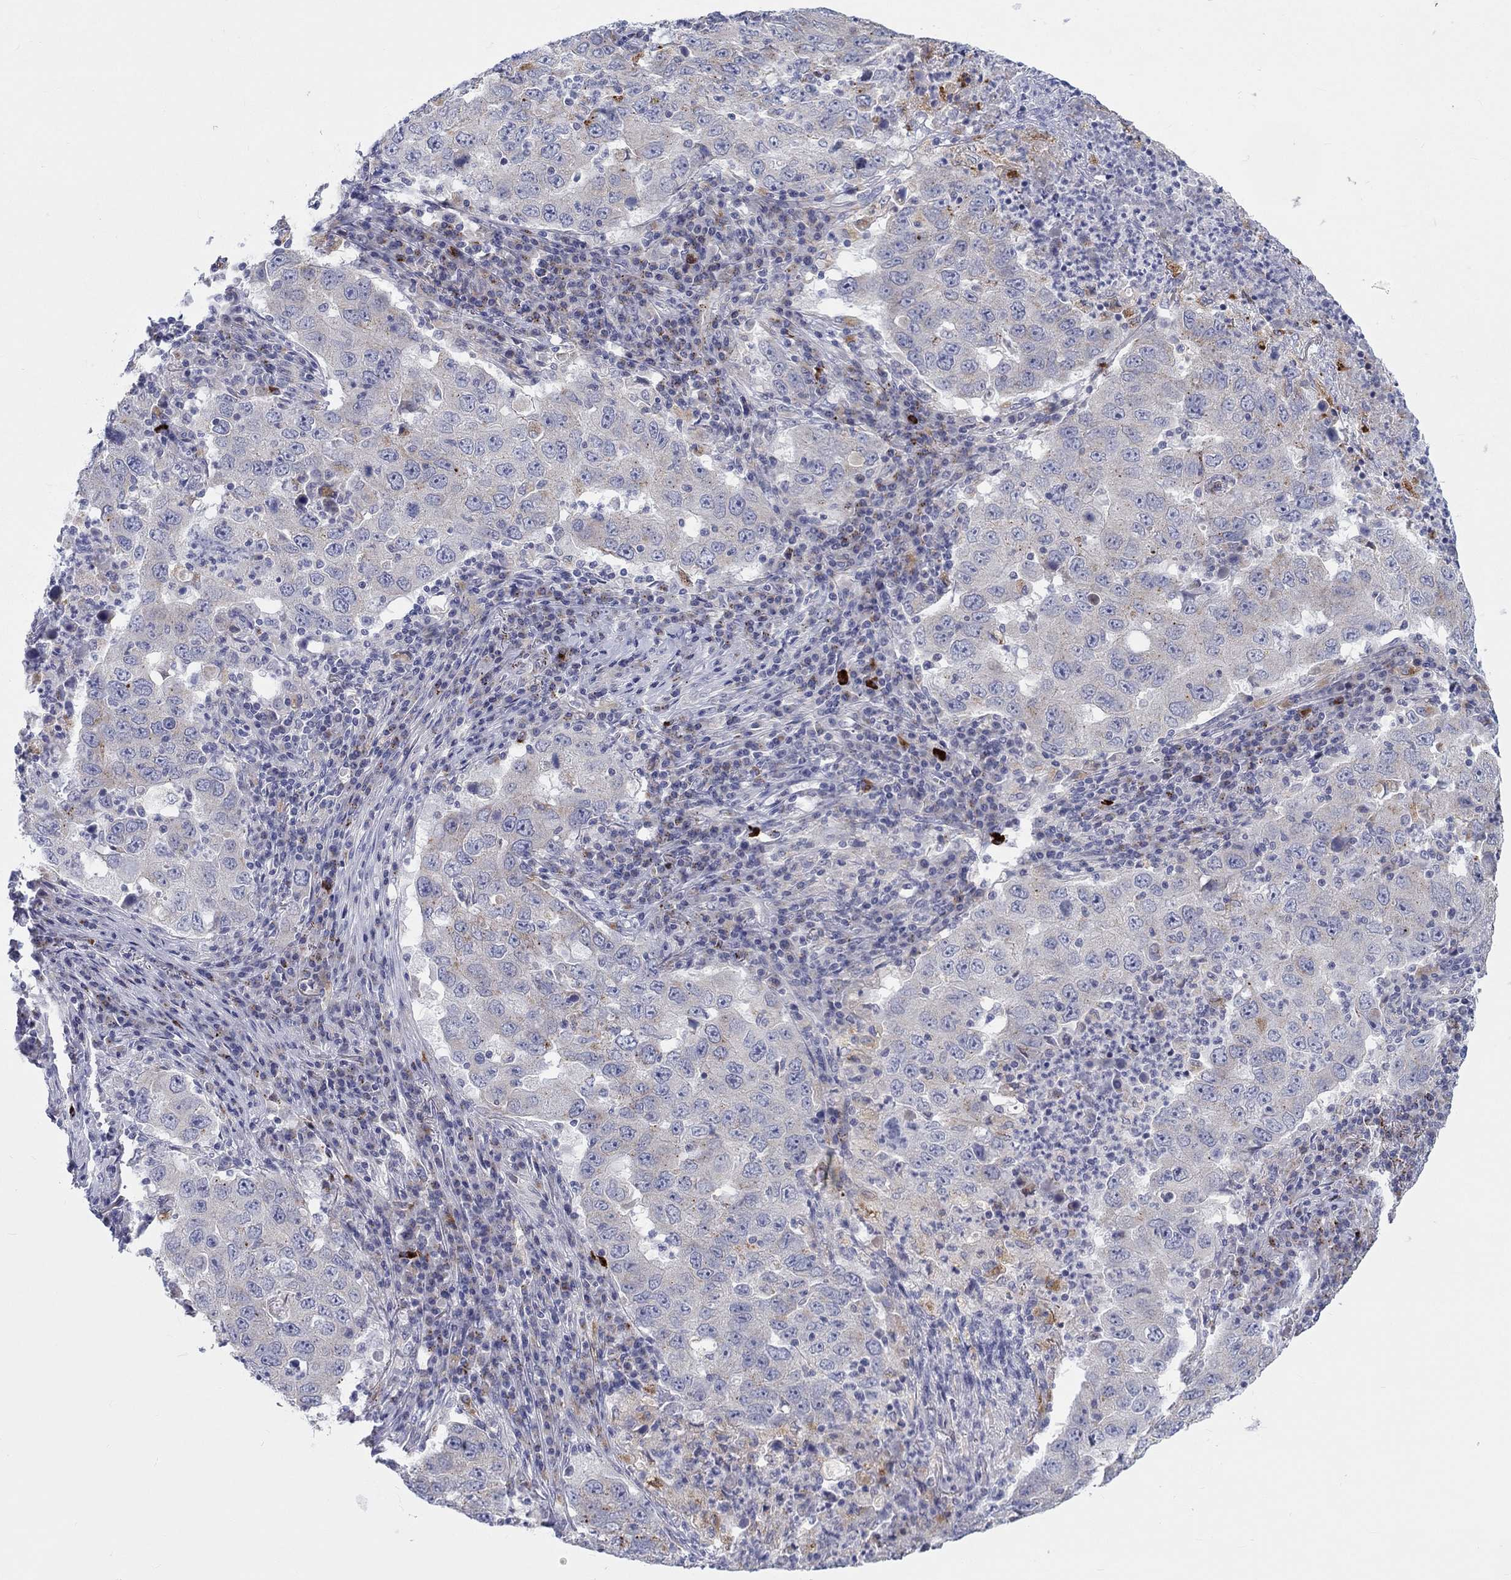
{"staining": {"intensity": "negative", "quantity": "none", "location": "none"}, "tissue": "lung cancer", "cell_type": "Tumor cells", "image_type": "cancer", "snomed": [{"axis": "morphology", "description": "Adenocarcinoma, NOS"}, {"axis": "topography", "description": "Lung"}], "caption": "Tumor cells show no significant protein expression in lung adenocarcinoma.", "gene": "BCO2", "patient": {"sex": "male", "age": 73}}